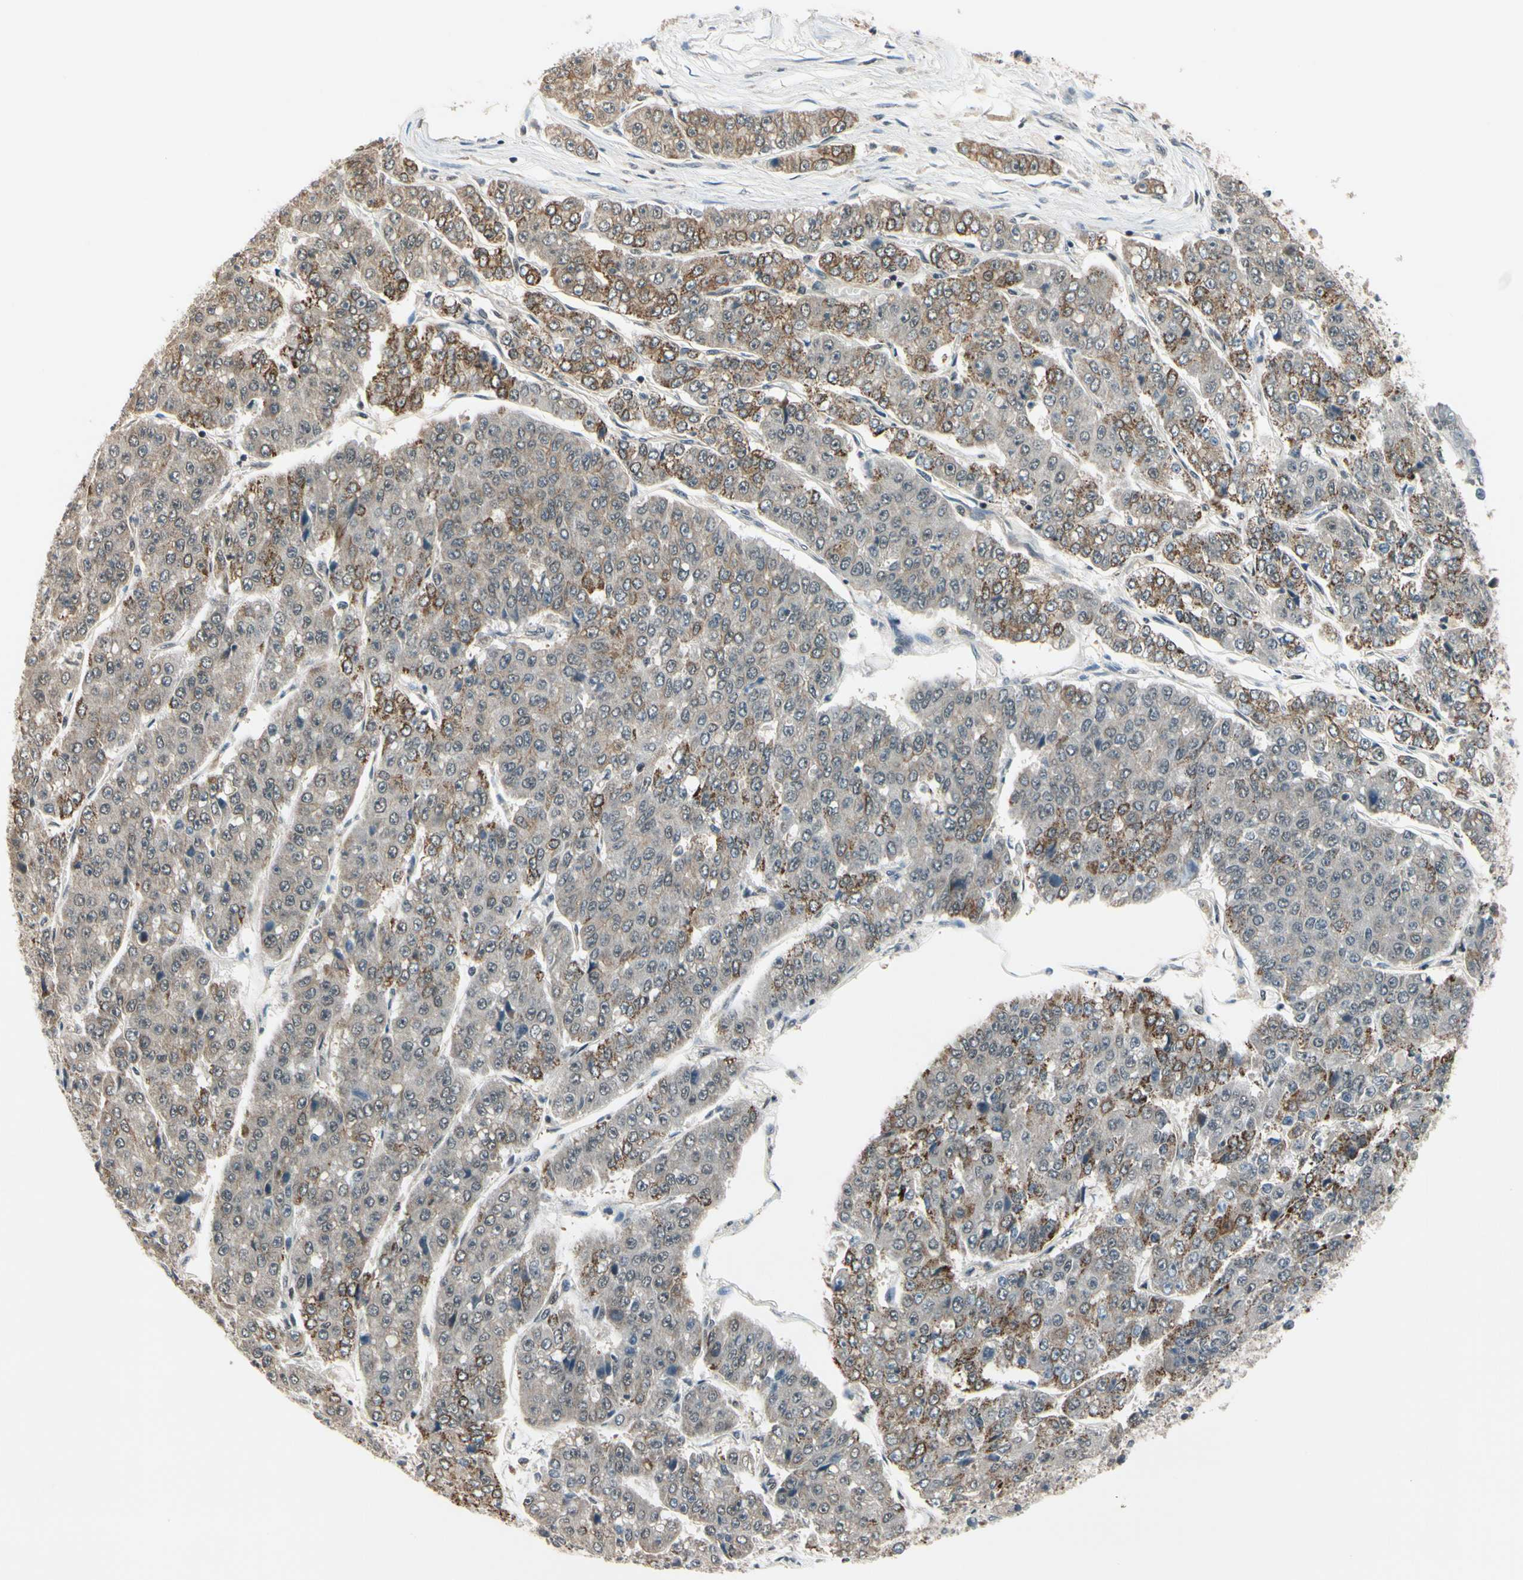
{"staining": {"intensity": "strong", "quantity": "<25%", "location": "cytoplasmic/membranous"}, "tissue": "pancreatic cancer", "cell_type": "Tumor cells", "image_type": "cancer", "snomed": [{"axis": "morphology", "description": "Adenocarcinoma, NOS"}, {"axis": "topography", "description": "Pancreas"}], "caption": "Immunohistochemistry (IHC) of human pancreatic cancer (adenocarcinoma) displays medium levels of strong cytoplasmic/membranous expression in approximately <25% of tumor cells.", "gene": "TAF12", "patient": {"sex": "male", "age": 50}}